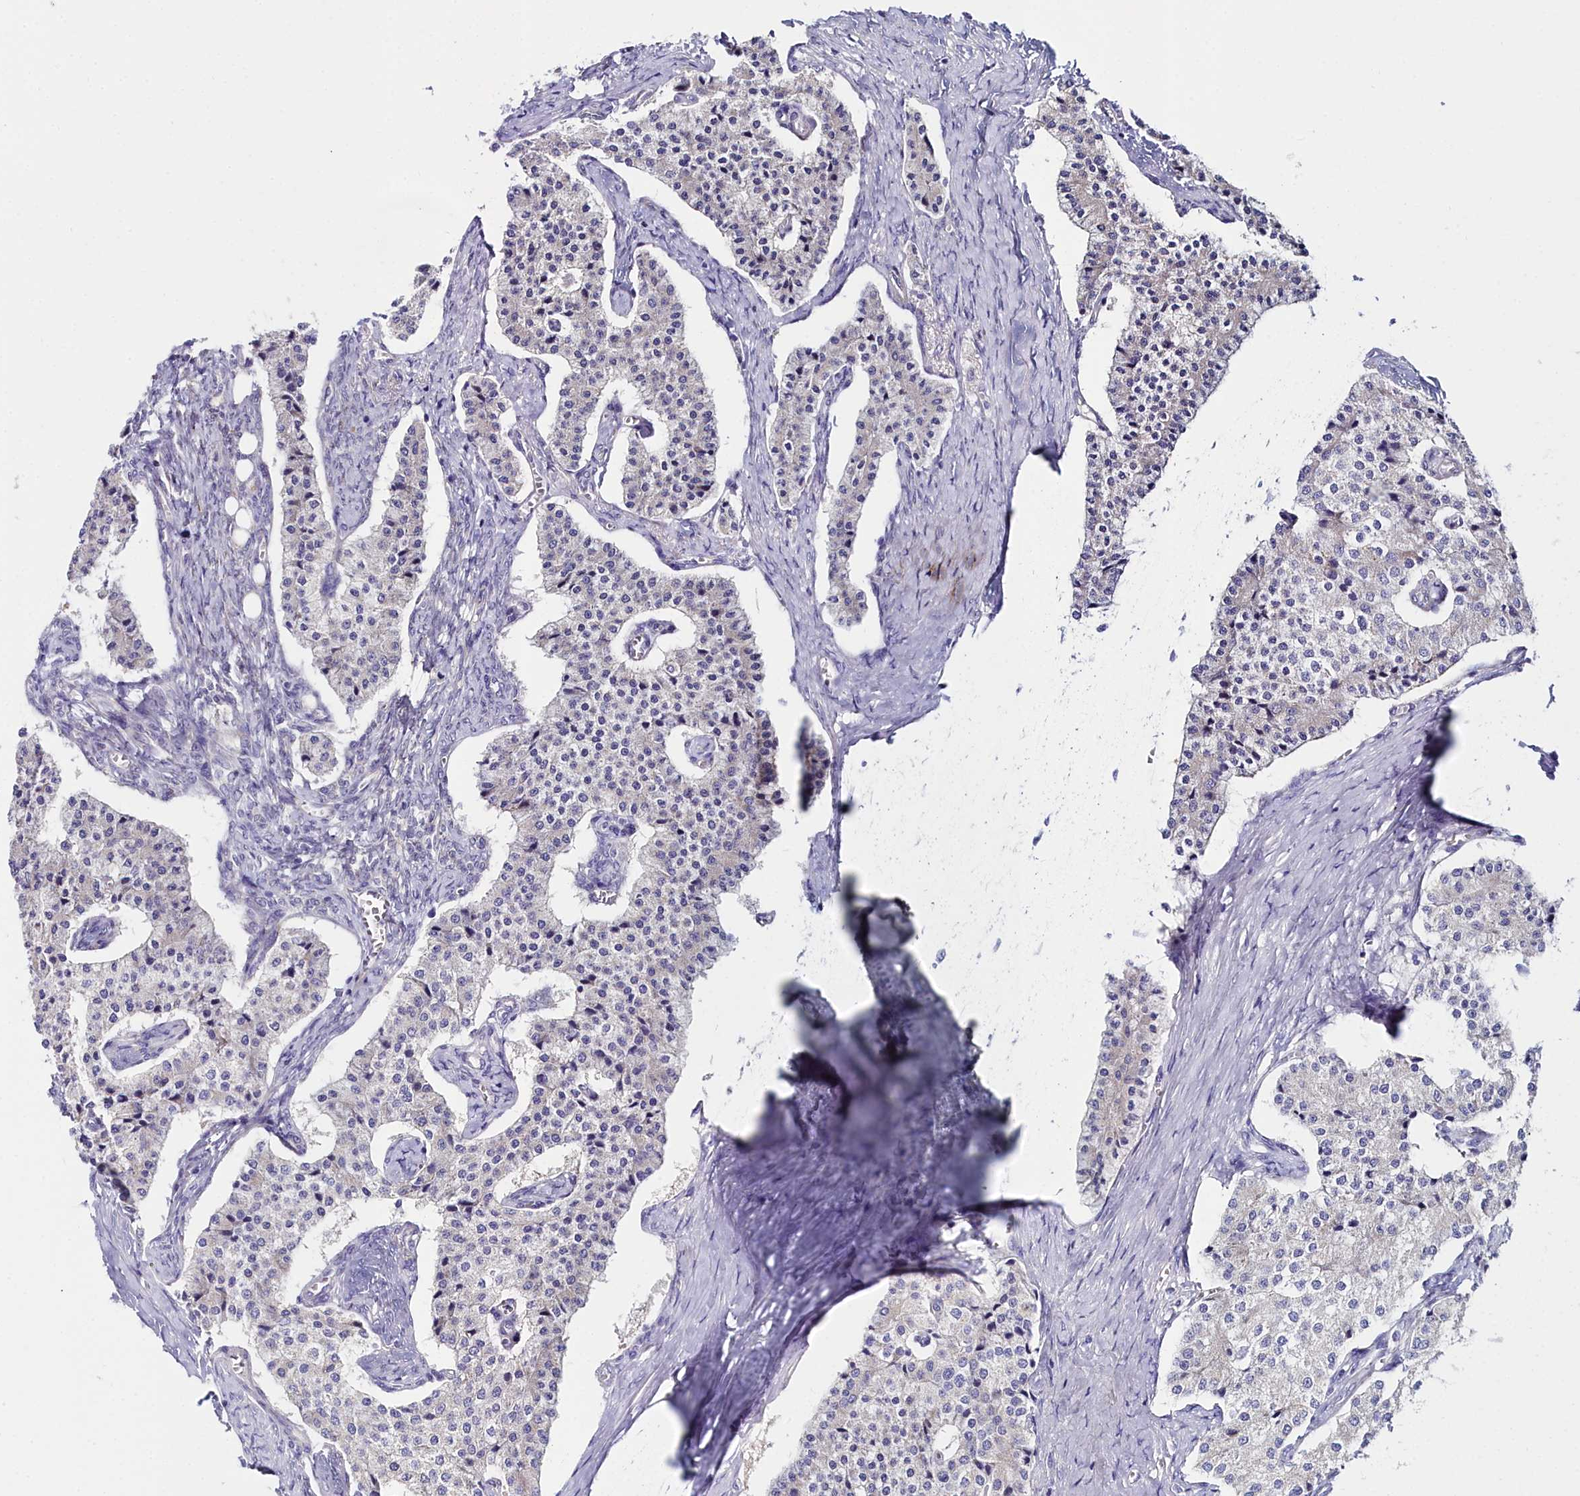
{"staining": {"intensity": "negative", "quantity": "none", "location": "none"}, "tissue": "carcinoid", "cell_type": "Tumor cells", "image_type": "cancer", "snomed": [{"axis": "morphology", "description": "Carcinoid, malignant, NOS"}, {"axis": "topography", "description": "Colon"}], "caption": "Malignant carcinoid was stained to show a protein in brown. There is no significant positivity in tumor cells. Nuclei are stained in blue.", "gene": "SLC49A3", "patient": {"sex": "female", "age": 52}}